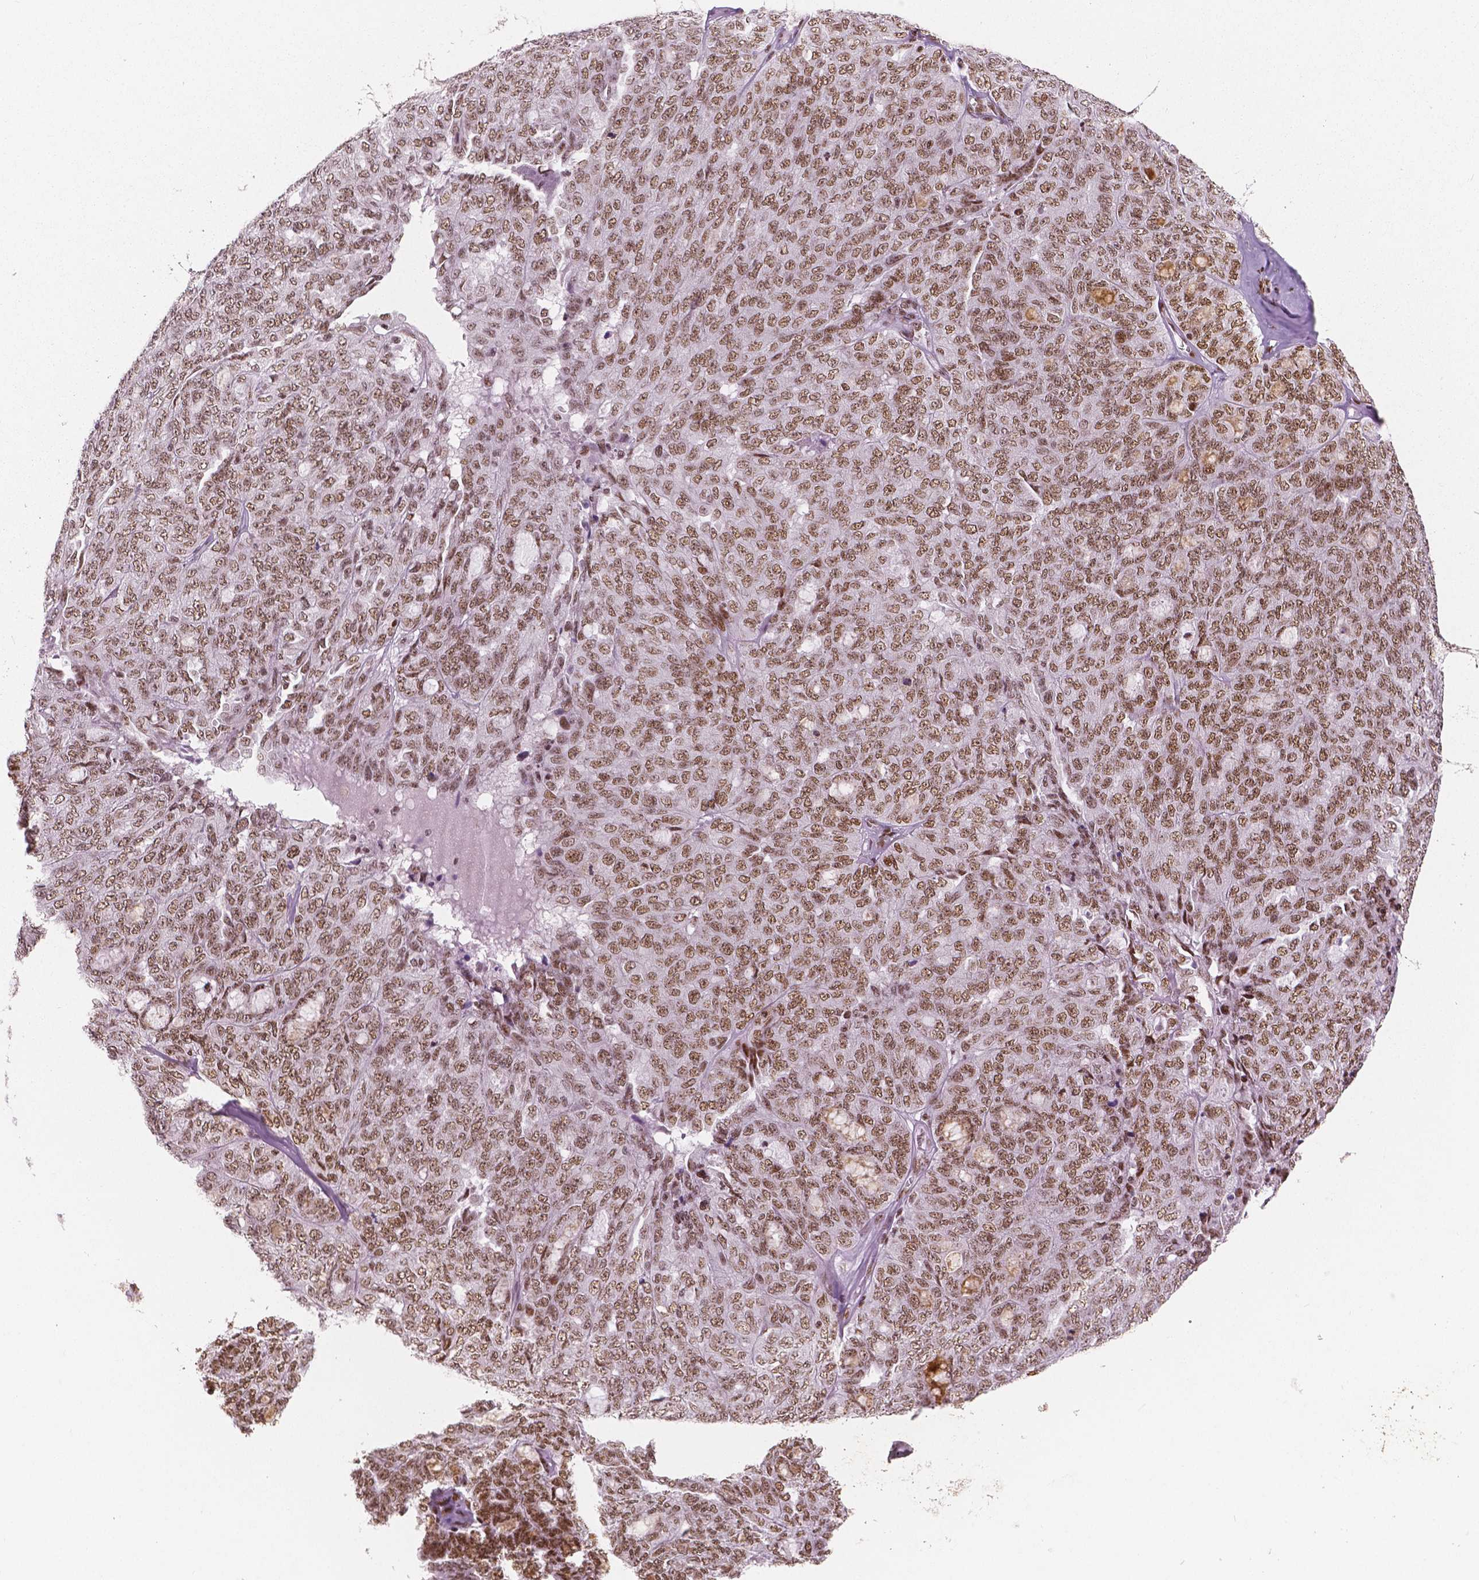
{"staining": {"intensity": "moderate", "quantity": "25%-75%", "location": "nuclear"}, "tissue": "ovarian cancer", "cell_type": "Tumor cells", "image_type": "cancer", "snomed": [{"axis": "morphology", "description": "Cystadenocarcinoma, serous, NOS"}, {"axis": "topography", "description": "Ovary"}], "caption": "Protein staining displays moderate nuclear positivity in about 25%-75% of tumor cells in serous cystadenocarcinoma (ovarian).", "gene": "BRD4", "patient": {"sex": "female", "age": 71}}